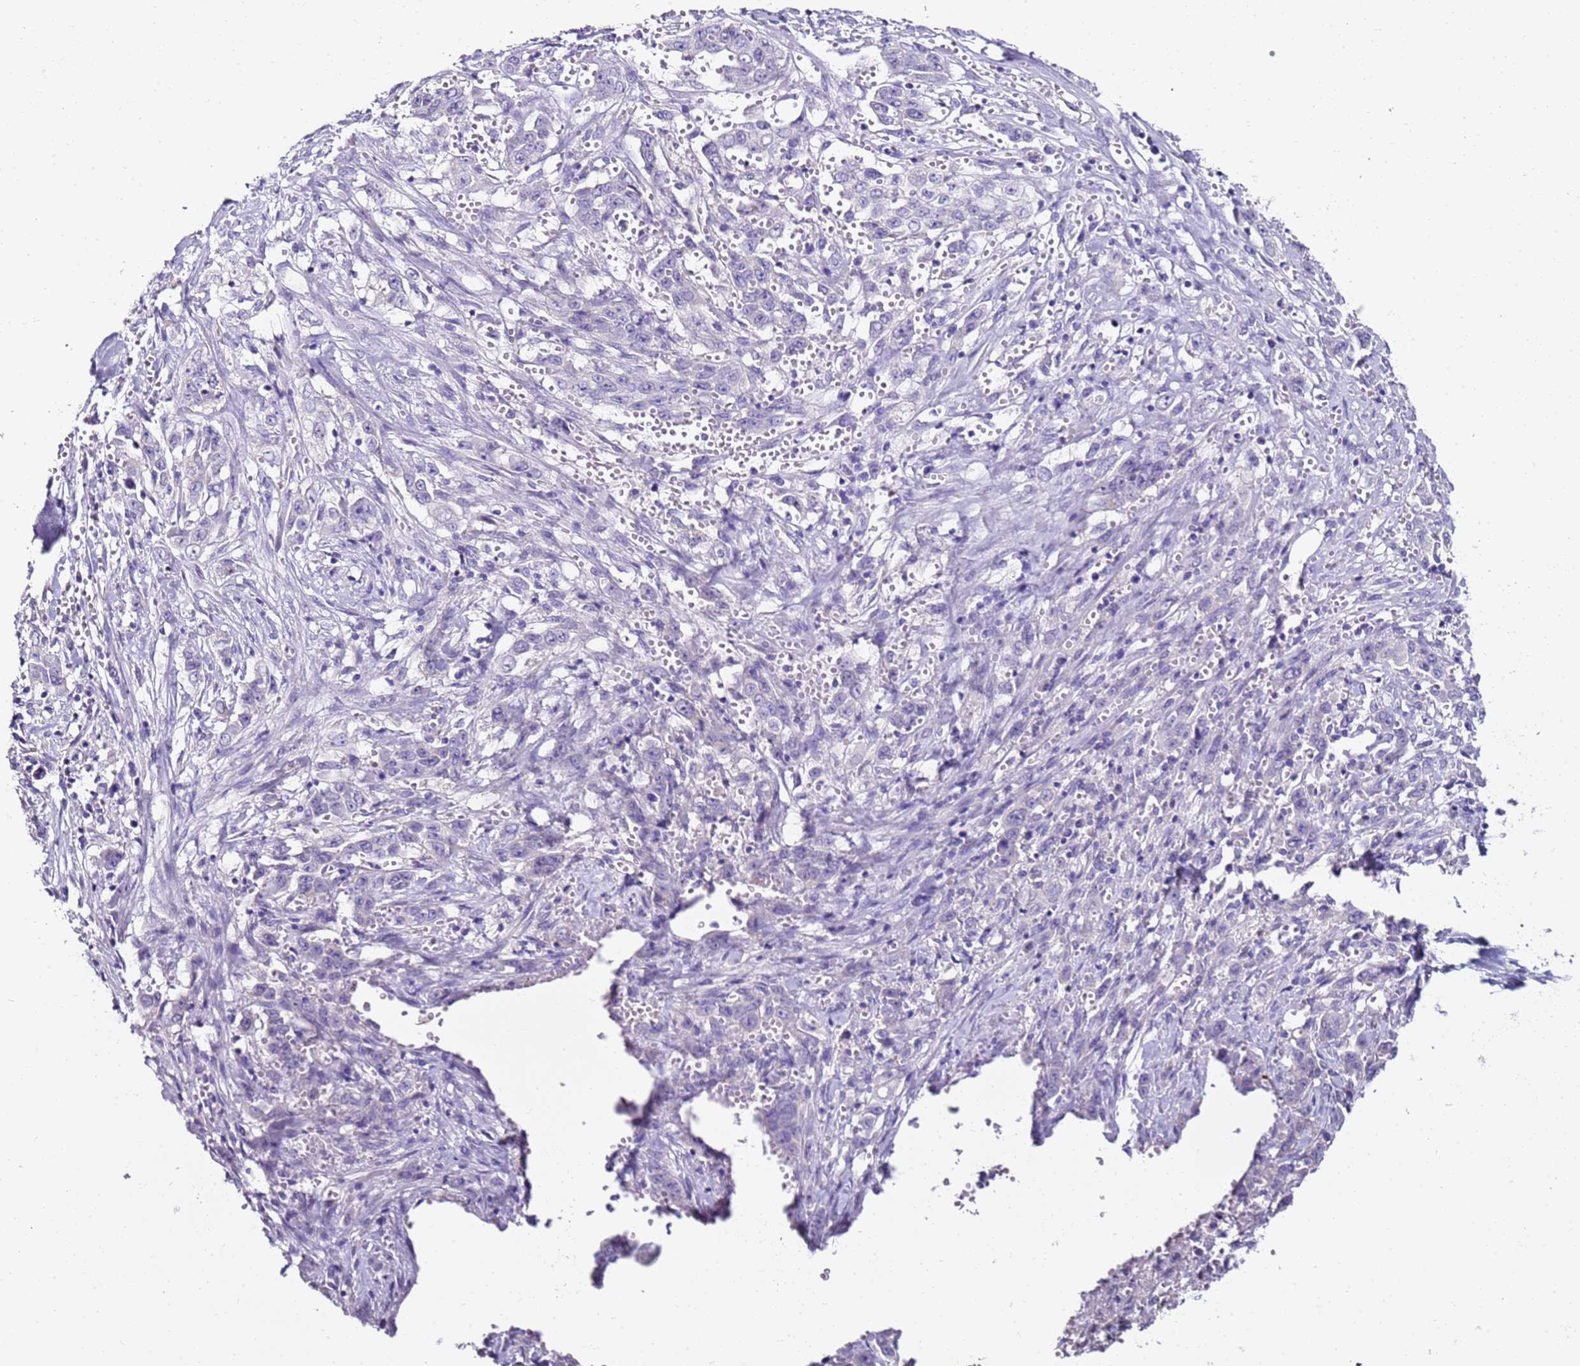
{"staining": {"intensity": "negative", "quantity": "none", "location": "none"}, "tissue": "stomach cancer", "cell_type": "Tumor cells", "image_type": "cancer", "snomed": [{"axis": "morphology", "description": "Adenocarcinoma, NOS"}, {"axis": "topography", "description": "Stomach, upper"}], "caption": "Immunohistochemical staining of stomach cancer (adenocarcinoma) exhibits no significant expression in tumor cells.", "gene": "MYBPC3", "patient": {"sex": "male", "age": 62}}